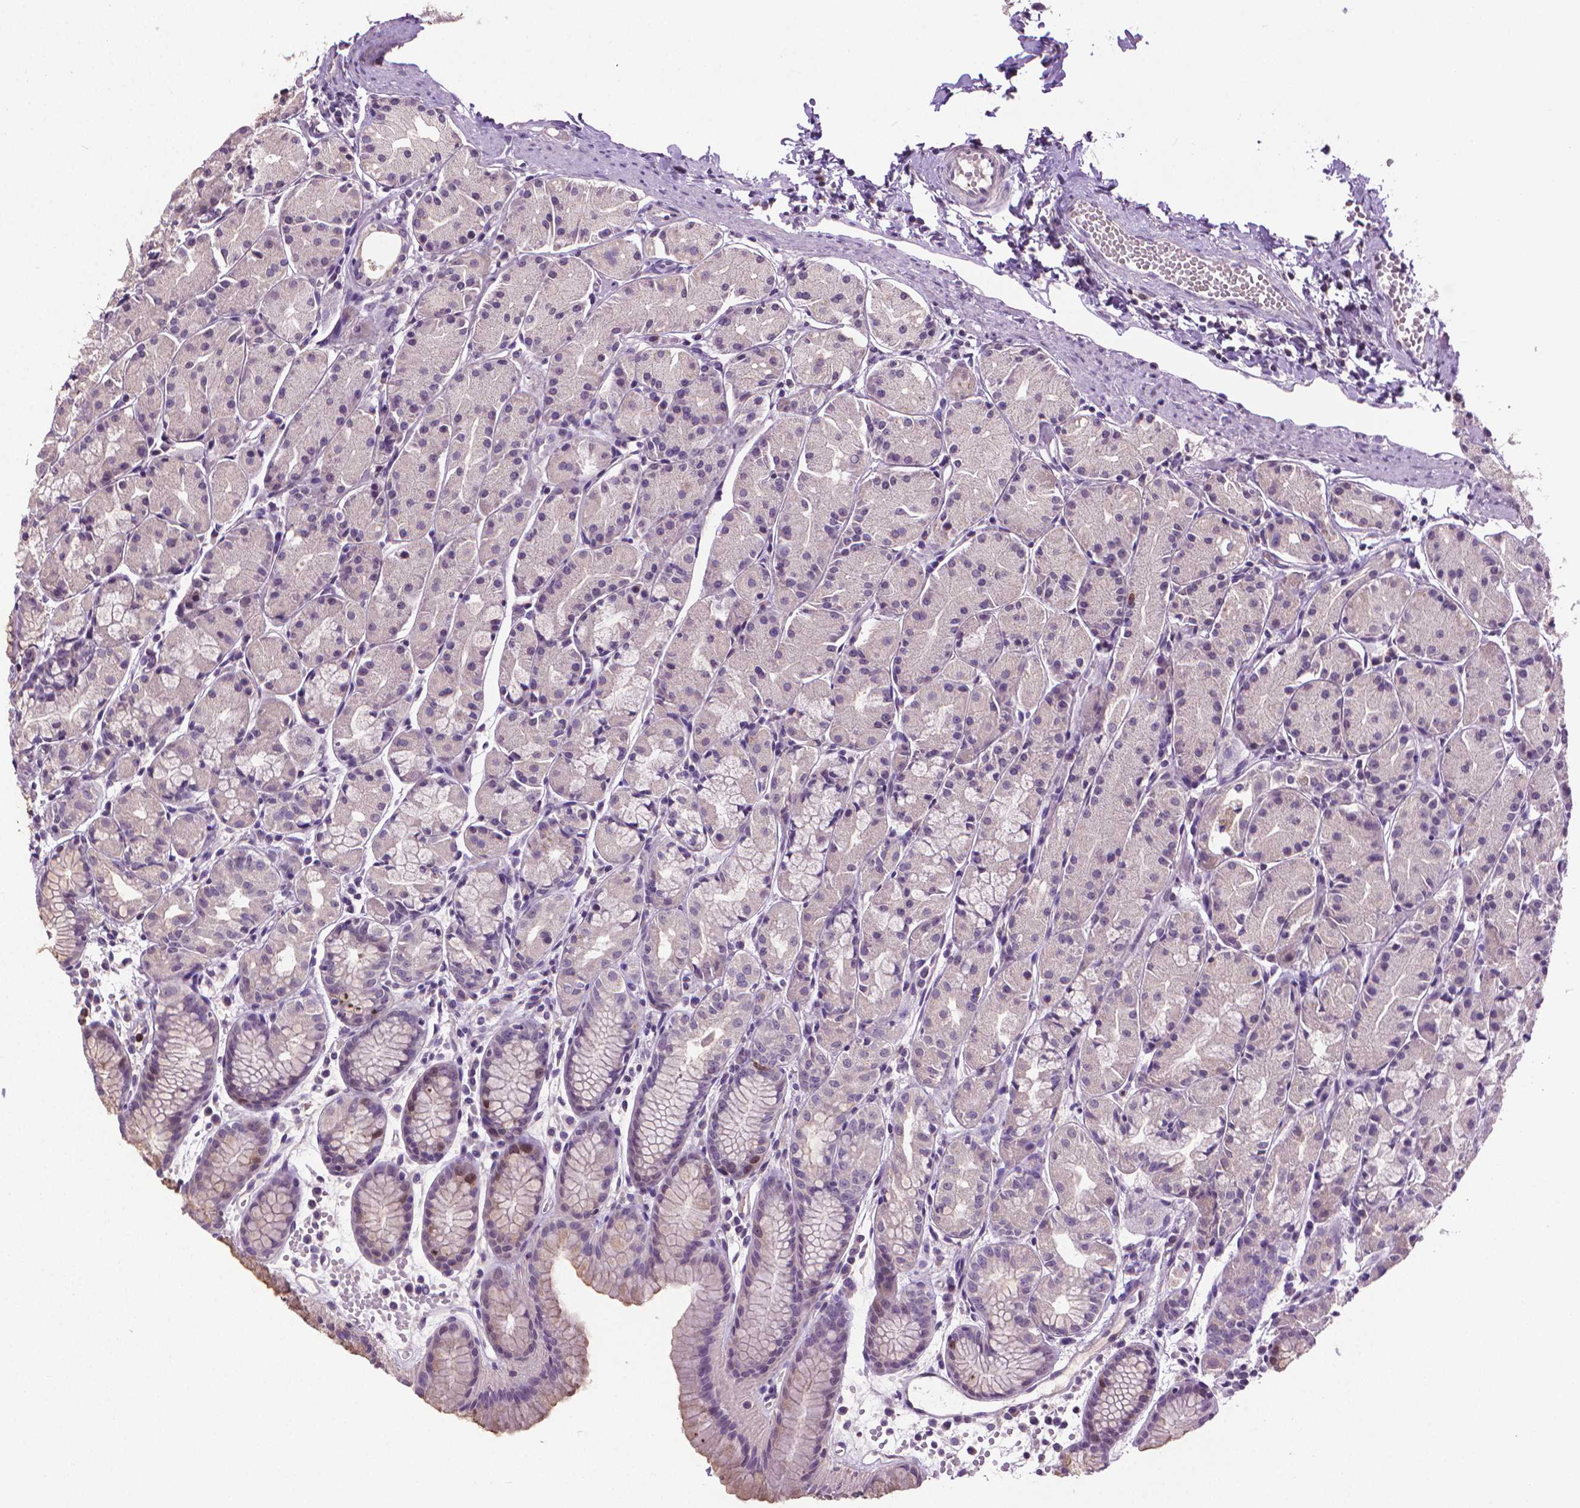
{"staining": {"intensity": "moderate", "quantity": "25%-75%", "location": "cytoplasmic/membranous"}, "tissue": "stomach", "cell_type": "Glandular cells", "image_type": "normal", "snomed": [{"axis": "morphology", "description": "Normal tissue, NOS"}, {"axis": "topography", "description": "Stomach, upper"}], "caption": "The histopathology image displays staining of normal stomach, revealing moderate cytoplasmic/membranous protein positivity (brown color) within glandular cells.", "gene": "CDKN2D", "patient": {"sex": "male", "age": 47}}